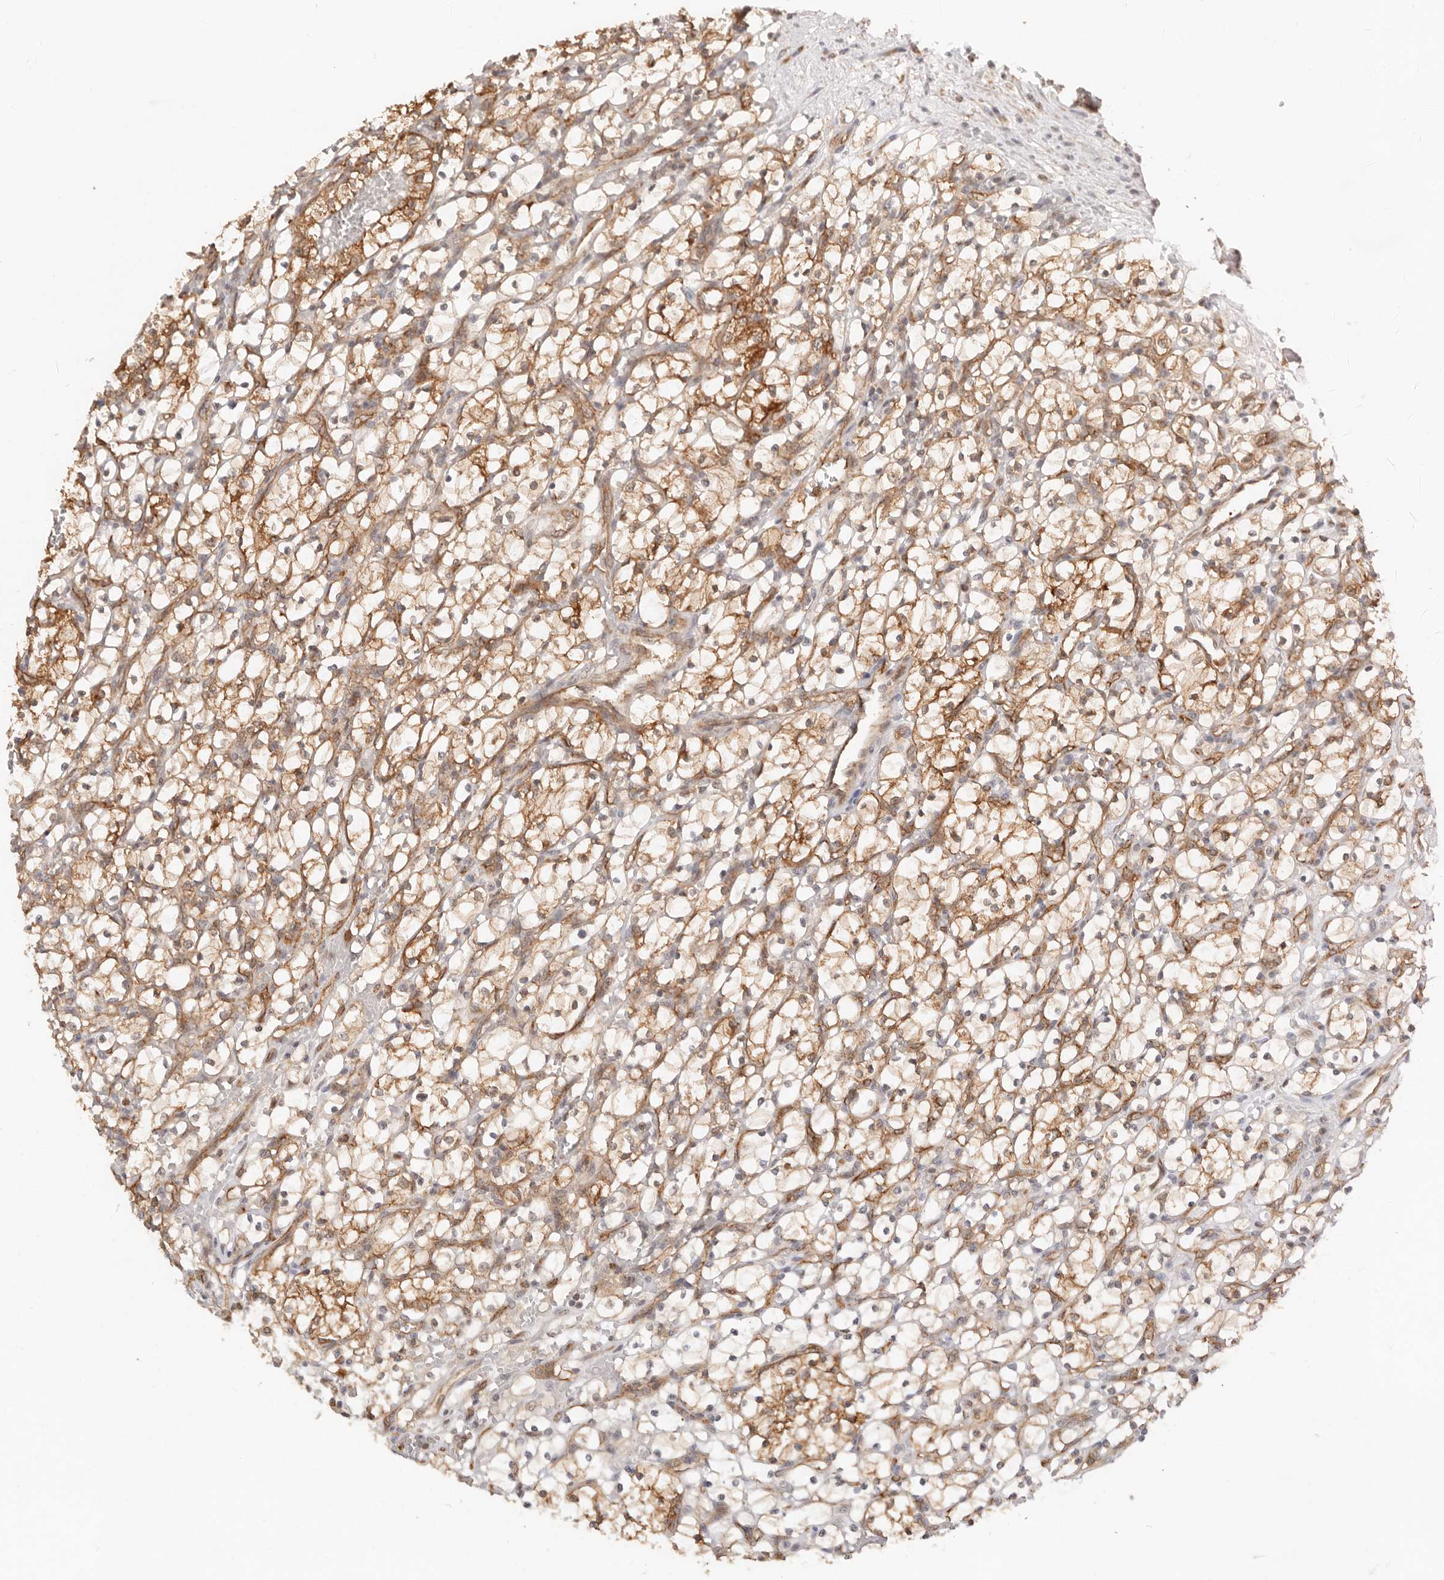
{"staining": {"intensity": "moderate", "quantity": ">75%", "location": "cytoplasmic/membranous"}, "tissue": "renal cancer", "cell_type": "Tumor cells", "image_type": "cancer", "snomed": [{"axis": "morphology", "description": "Adenocarcinoma, NOS"}, {"axis": "topography", "description": "Kidney"}], "caption": "Moderate cytoplasmic/membranous expression for a protein is seen in about >75% of tumor cells of renal adenocarcinoma using immunohistochemistry (IHC).", "gene": "HEXD", "patient": {"sex": "female", "age": 69}}